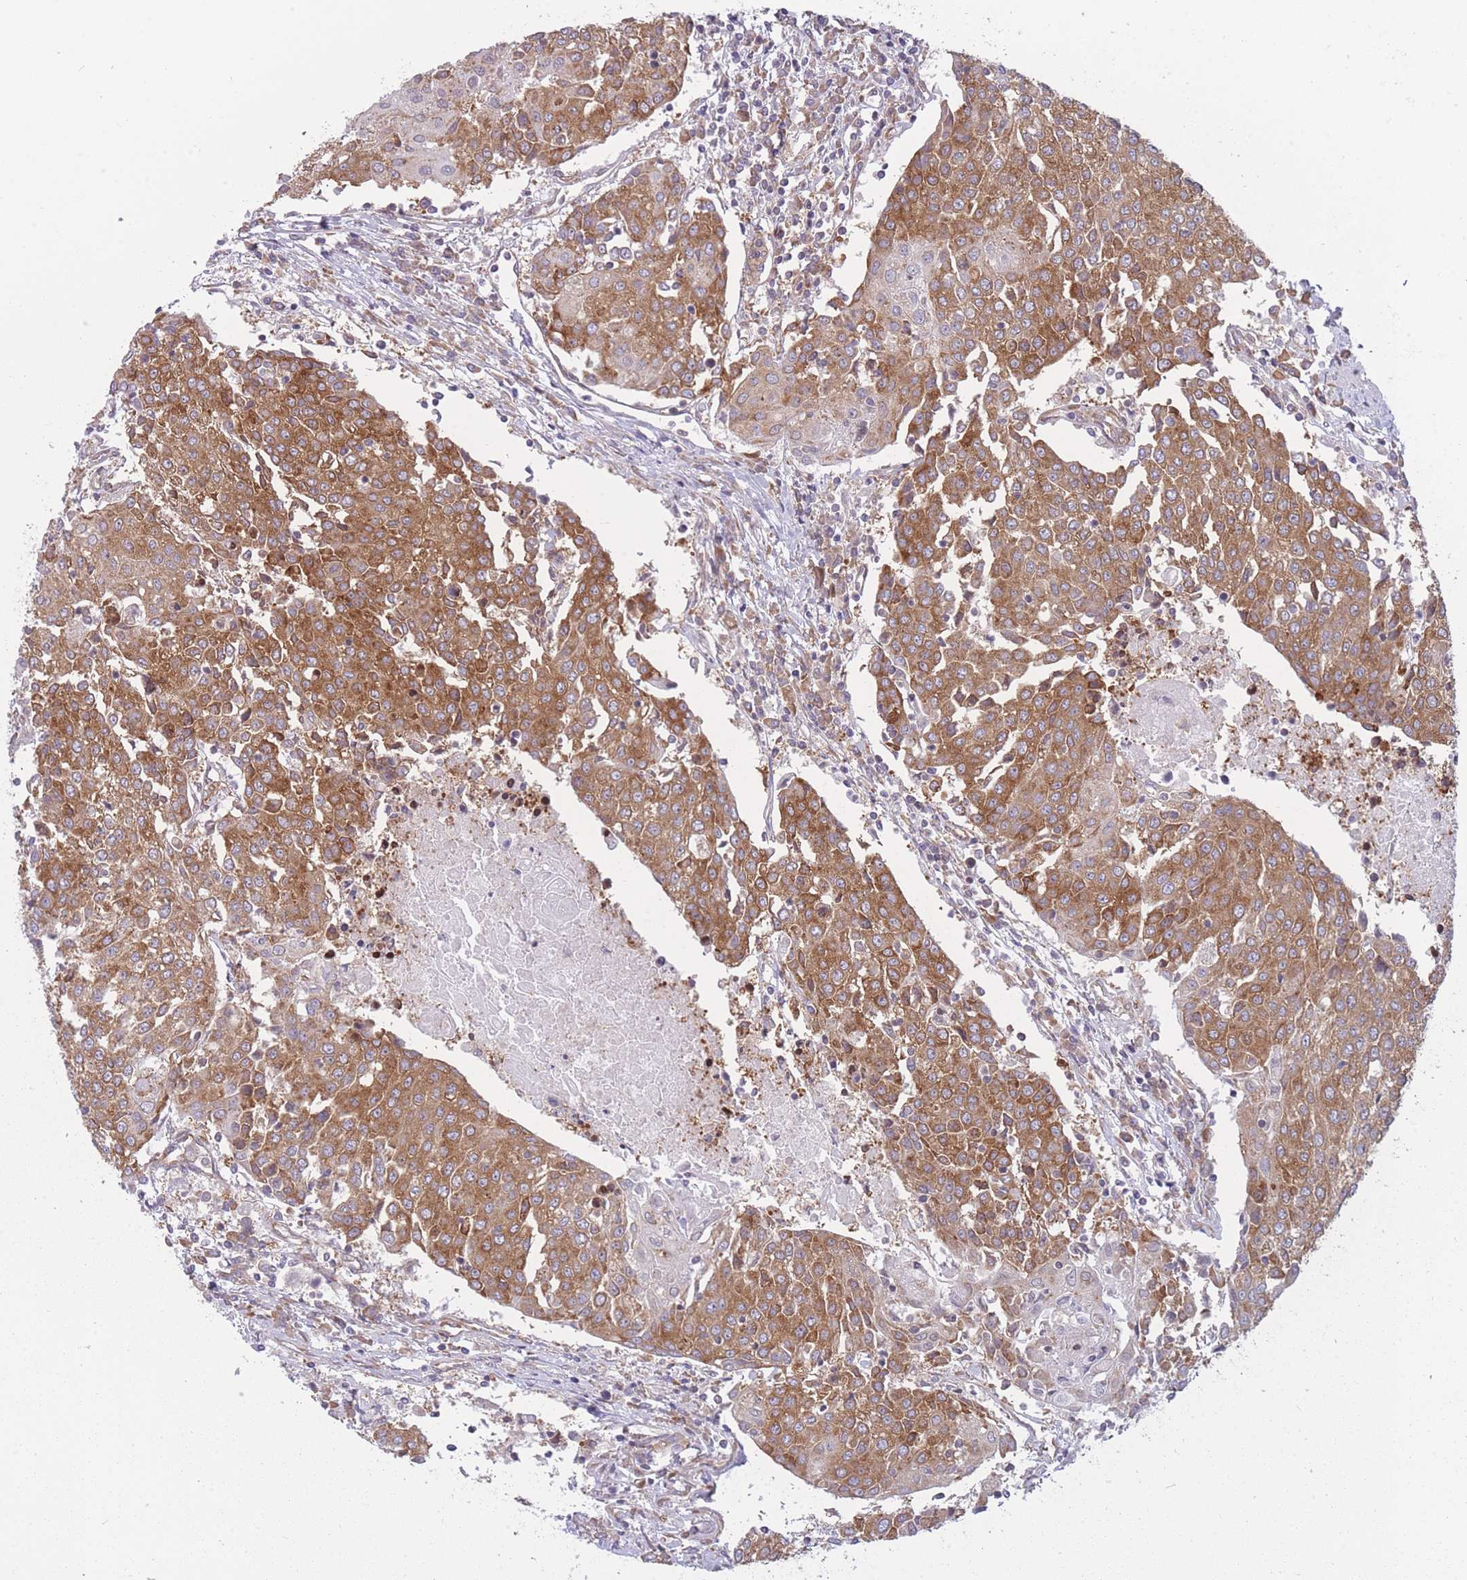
{"staining": {"intensity": "moderate", "quantity": ">75%", "location": "cytoplasmic/membranous"}, "tissue": "urothelial cancer", "cell_type": "Tumor cells", "image_type": "cancer", "snomed": [{"axis": "morphology", "description": "Urothelial carcinoma, High grade"}, {"axis": "topography", "description": "Urinary bladder"}], "caption": "This image demonstrates urothelial carcinoma (high-grade) stained with immunohistochemistry (IHC) to label a protein in brown. The cytoplasmic/membranous of tumor cells show moderate positivity for the protein. Nuclei are counter-stained blue.", "gene": "CCDC124", "patient": {"sex": "female", "age": 85}}